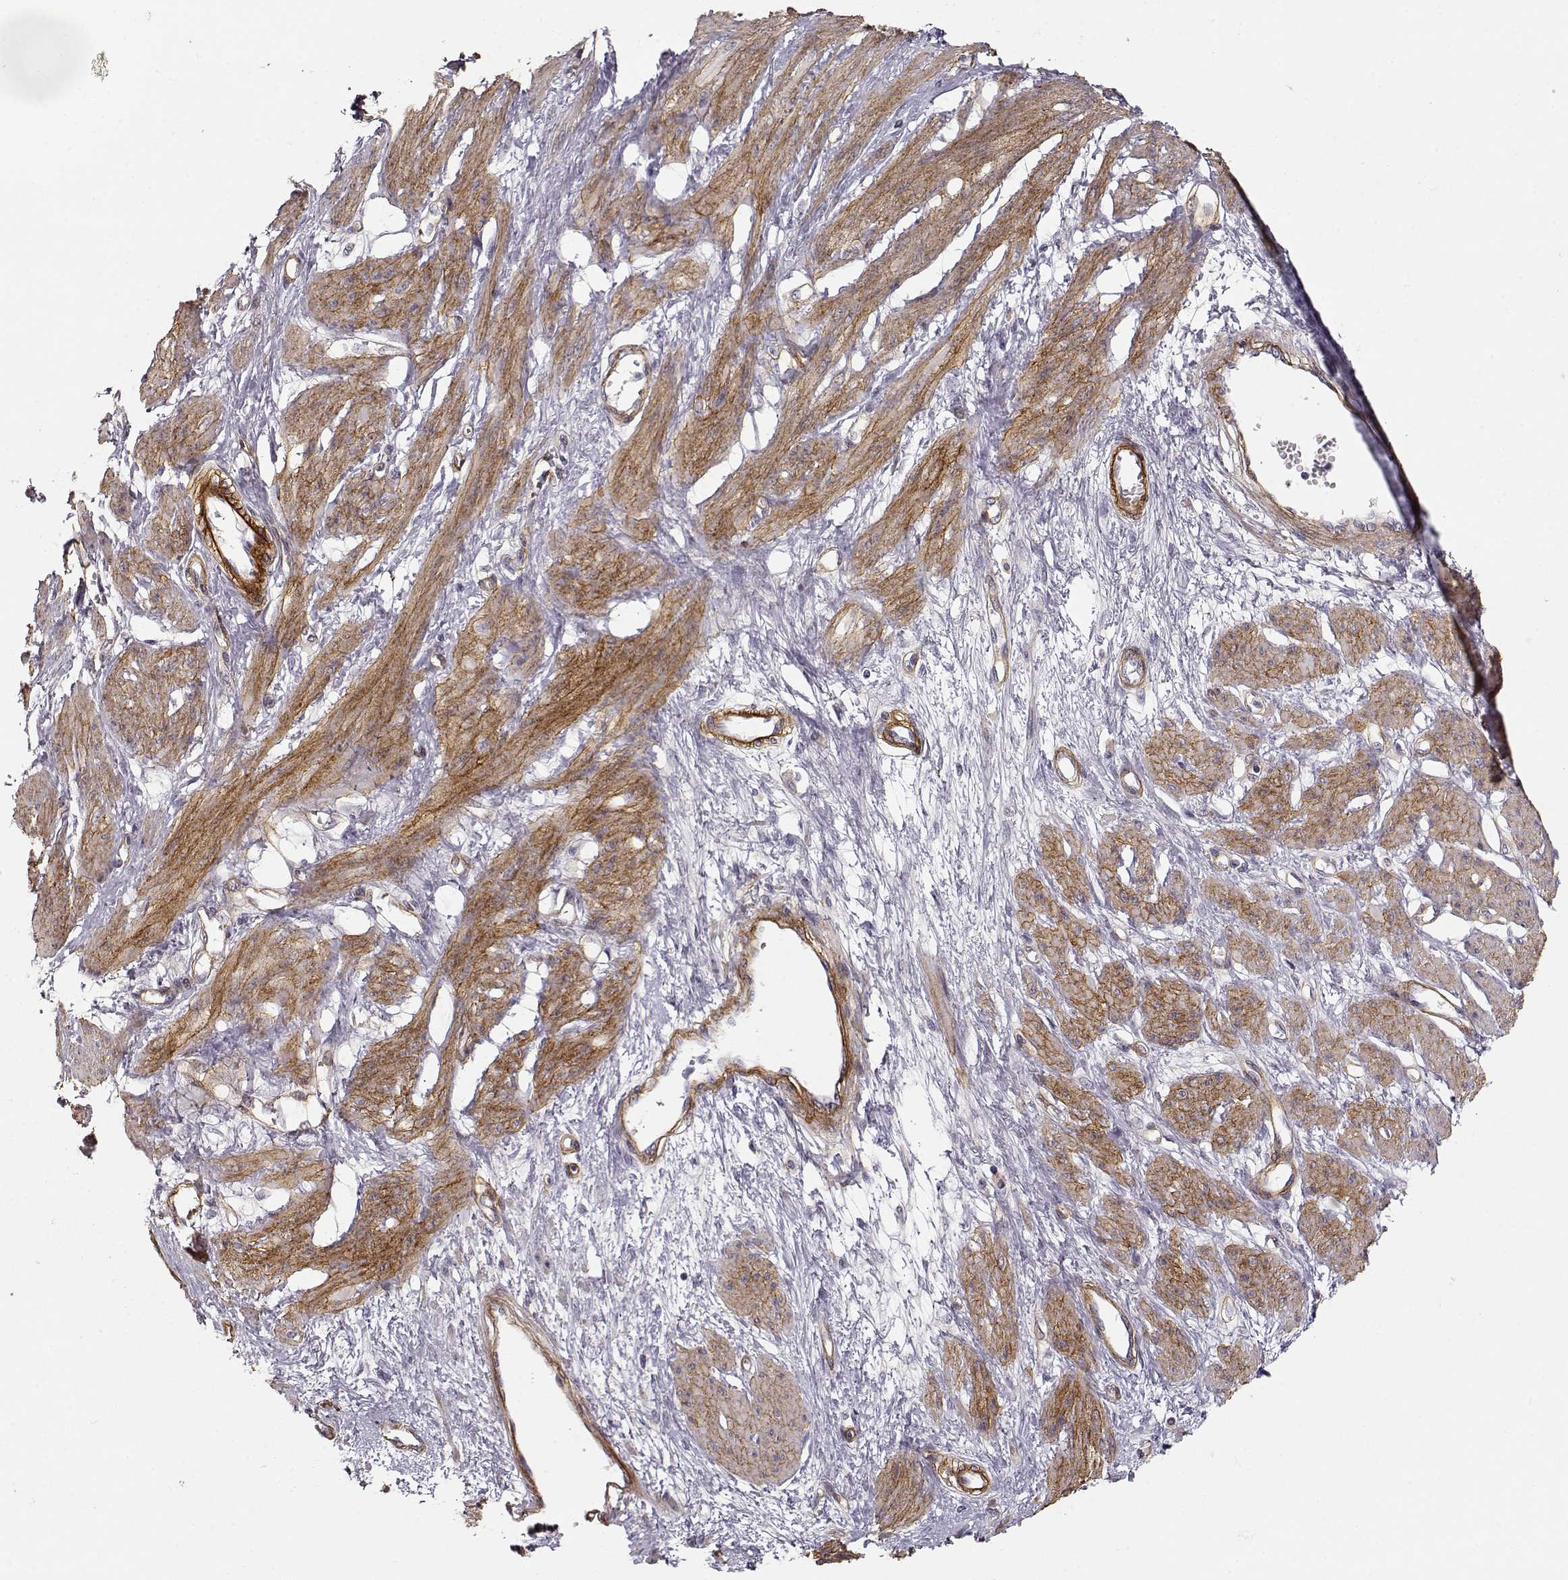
{"staining": {"intensity": "moderate", "quantity": "<25%", "location": "cytoplasmic/membranous"}, "tissue": "smooth muscle", "cell_type": "Smooth muscle cells", "image_type": "normal", "snomed": [{"axis": "morphology", "description": "Normal tissue, NOS"}, {"axis": "topography", "description": "Smooth muscle"}, {"axis": "topography", "description": "Uterus"}], "caption": "A brown stain highlights moderate cytoplasmic/membranous expression of a protein in smooth muscle cells of normal smooth muscle.", "gene": "LAMA5", "patient": {"sex": "female", "age": 39}}